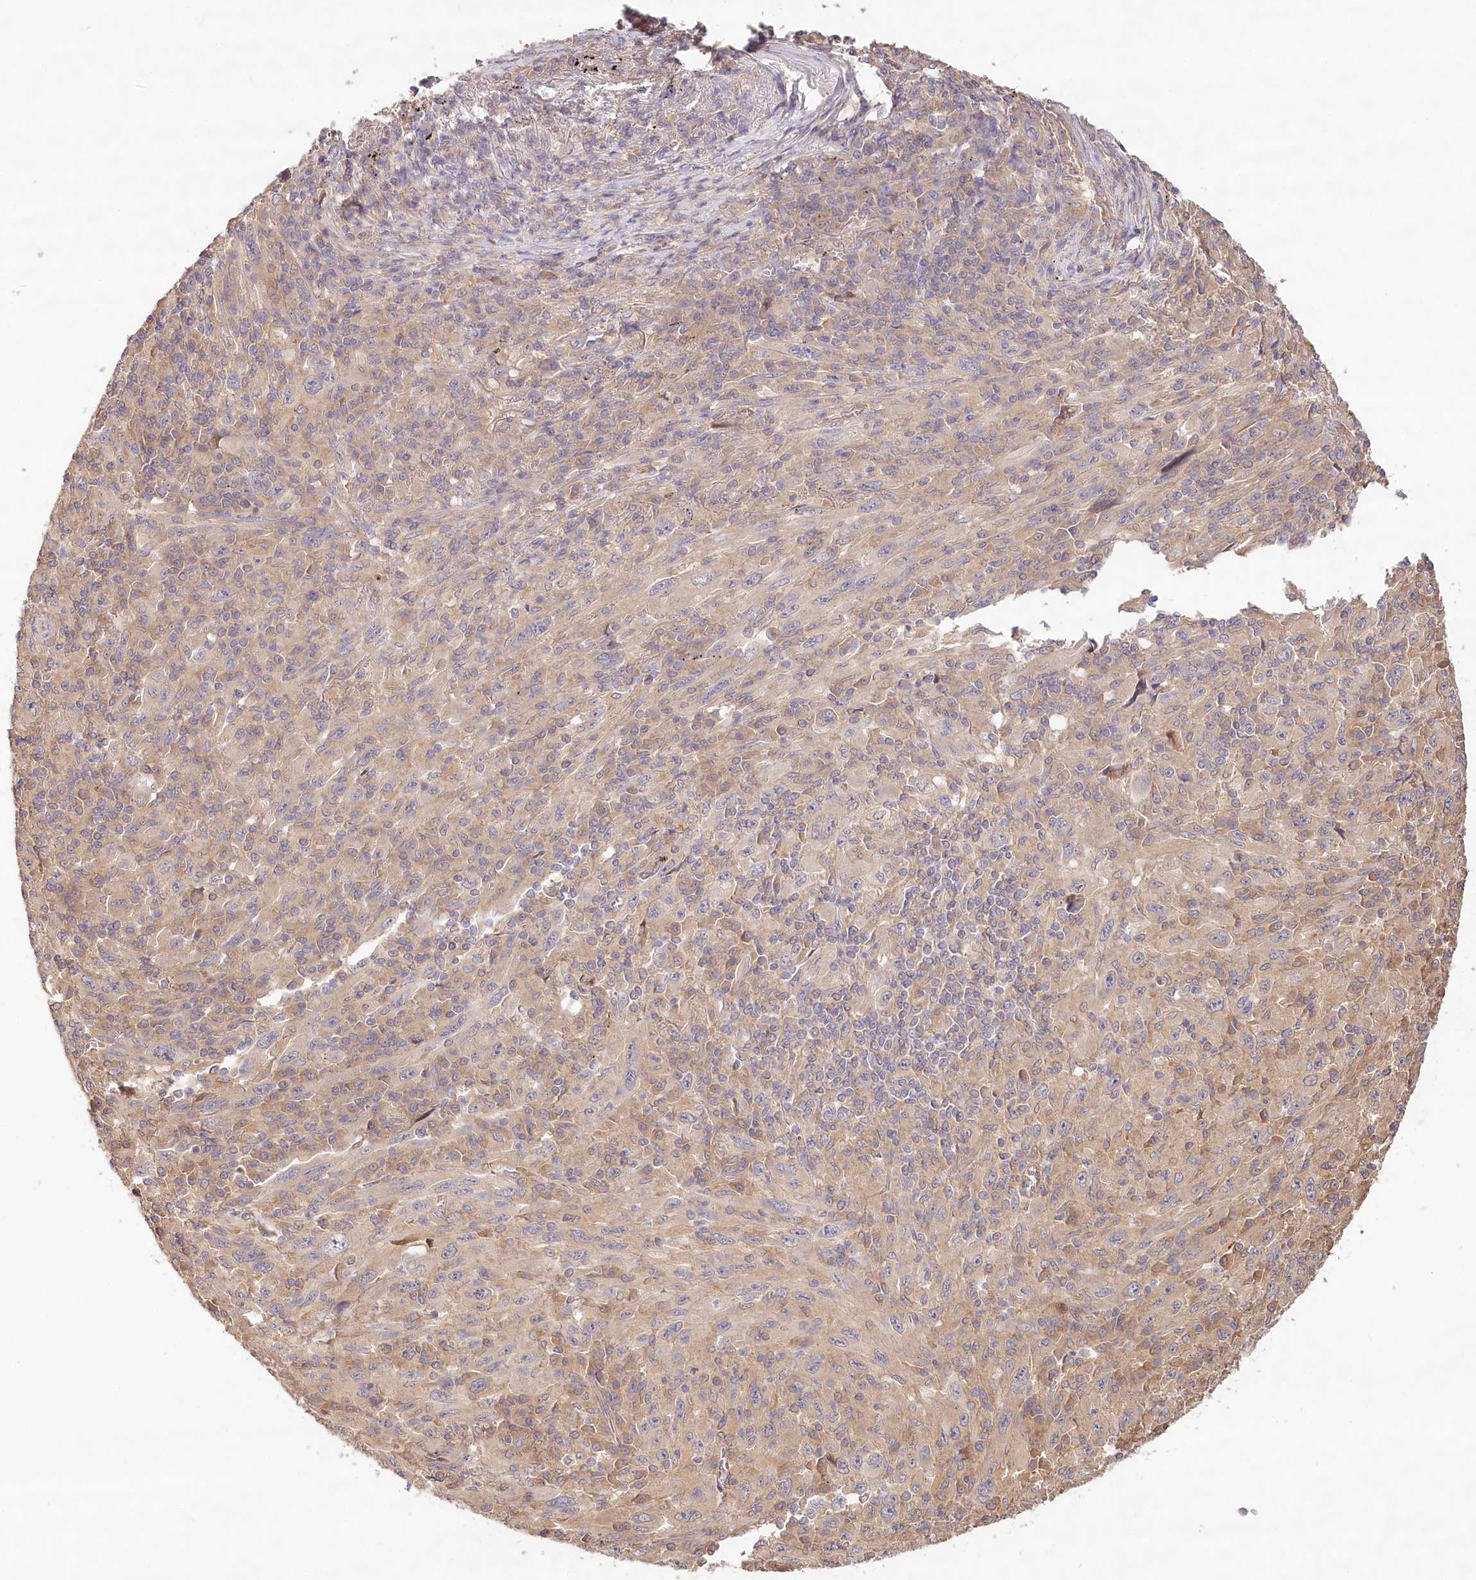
{"staining": {"intensity": "negative", "quantity": "none", "location": "none"}, "tissue": "melanoma", "cell_type": "Tumor cells", "image_type": "cancer", "snomed": [{"axis": "morphology", "description": "Malignant melanoma, Metastatic site"}, {"axis": "topography", "description": "Skin"}], "caption": "High magnification brightfield microscopy of melanoma stained with DAB (brown) and counterstained with hematoxylin (blue): tumor cells show no significant expression.", "gene": "LSS", "patient": {"sex": "female", "age": 56}}